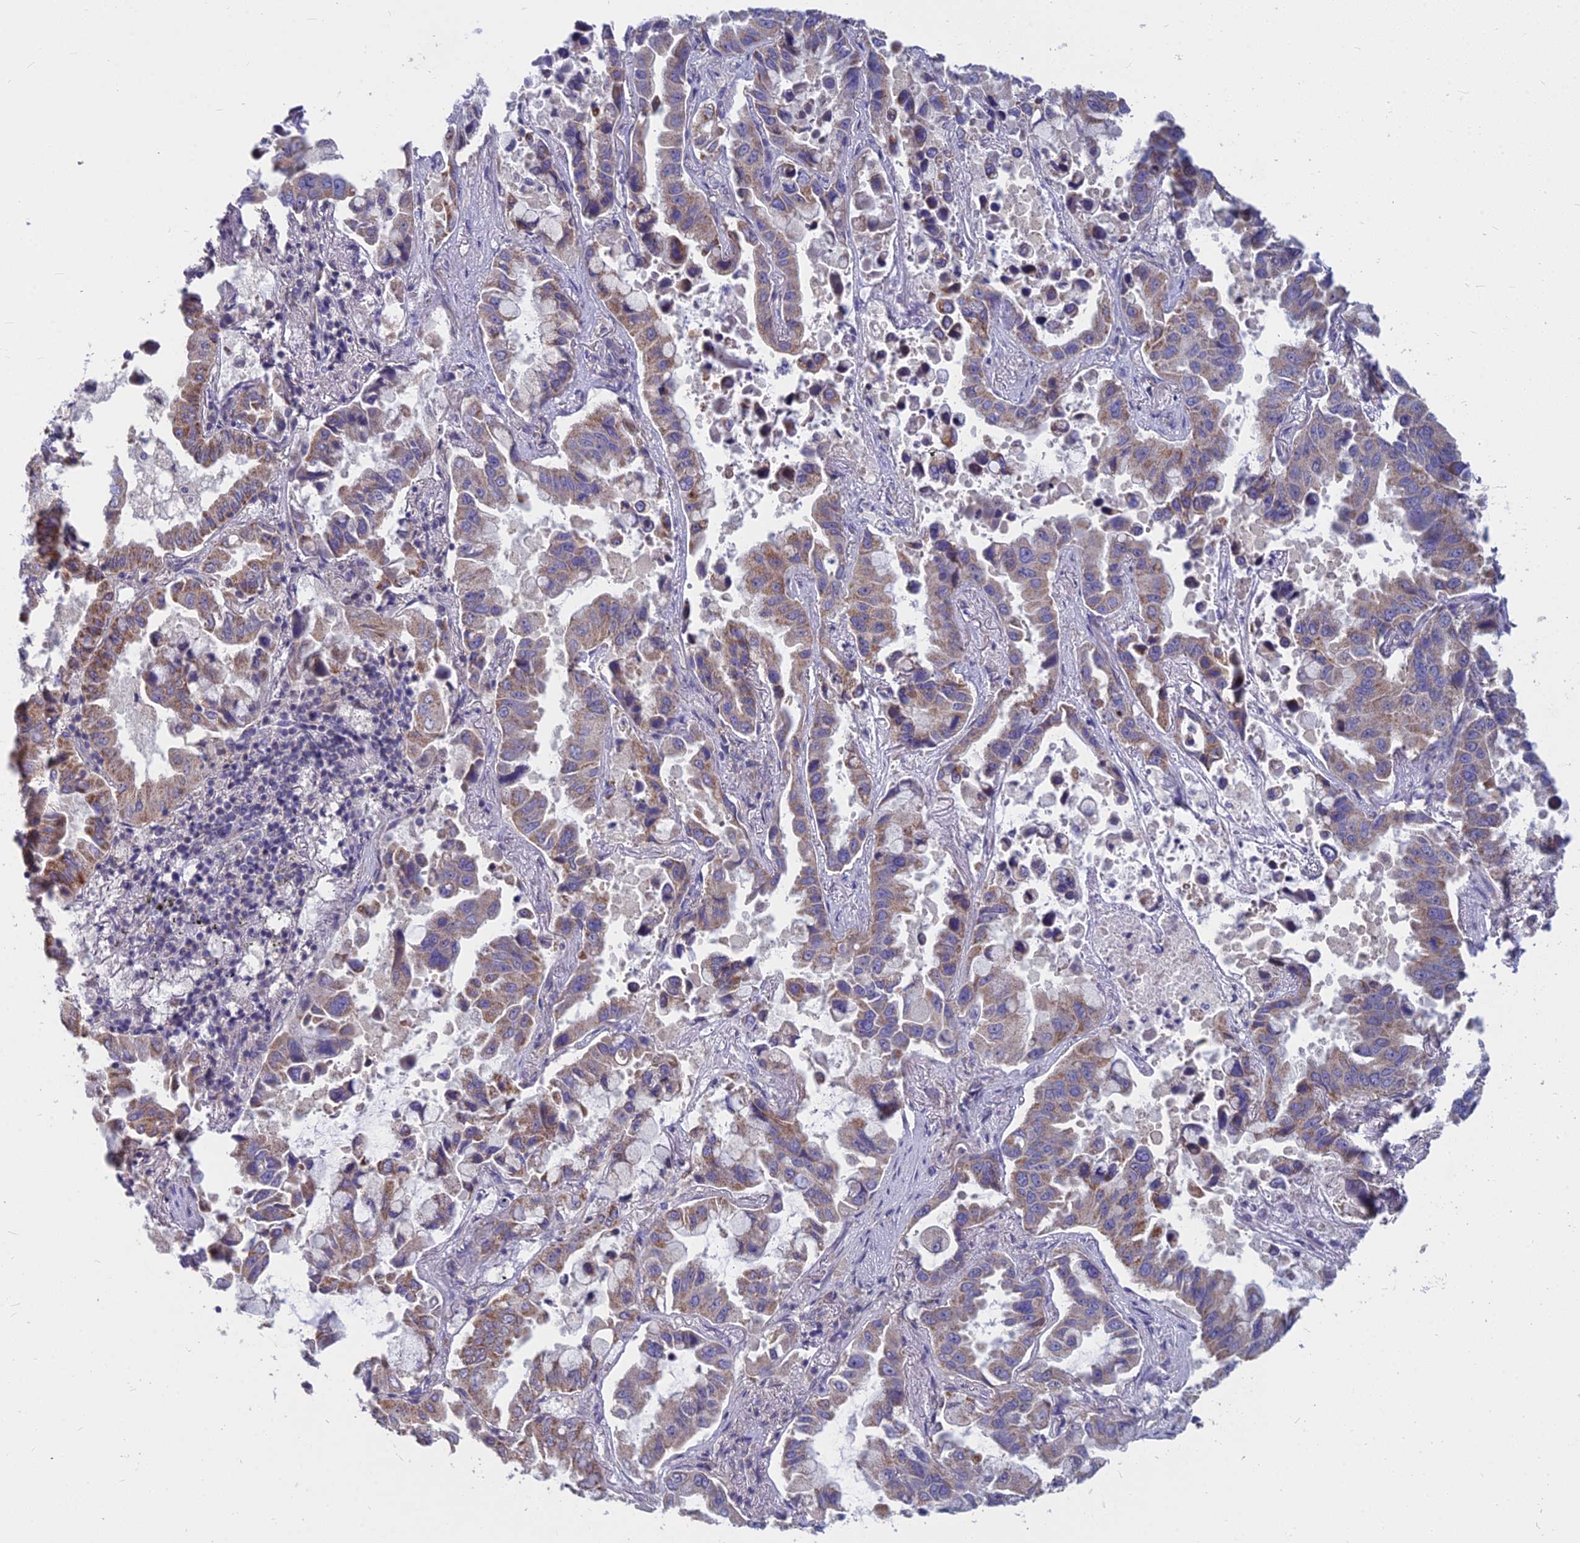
{"staining": {"intensity": "moderate", "quantity": "25%-75%", "location": "cytoplasmic/membranous"}, "tissue": "lung cancer", "cell_type": "Tumor cells", "image_type": "cancer", "snomed": [{"axis": "morphology", "description": "Adenocarcinoma, NOS"}, {"axis": "topography", "description": "Lung"}], "caption": "Moderate cytoplasmic/membranous protein staining is identified in approximately 25%-75% of tumor cells in lung cancer (adenocarcinoma).", "gene": "COX20", "patient": {"sex": "male", "age": 64}}